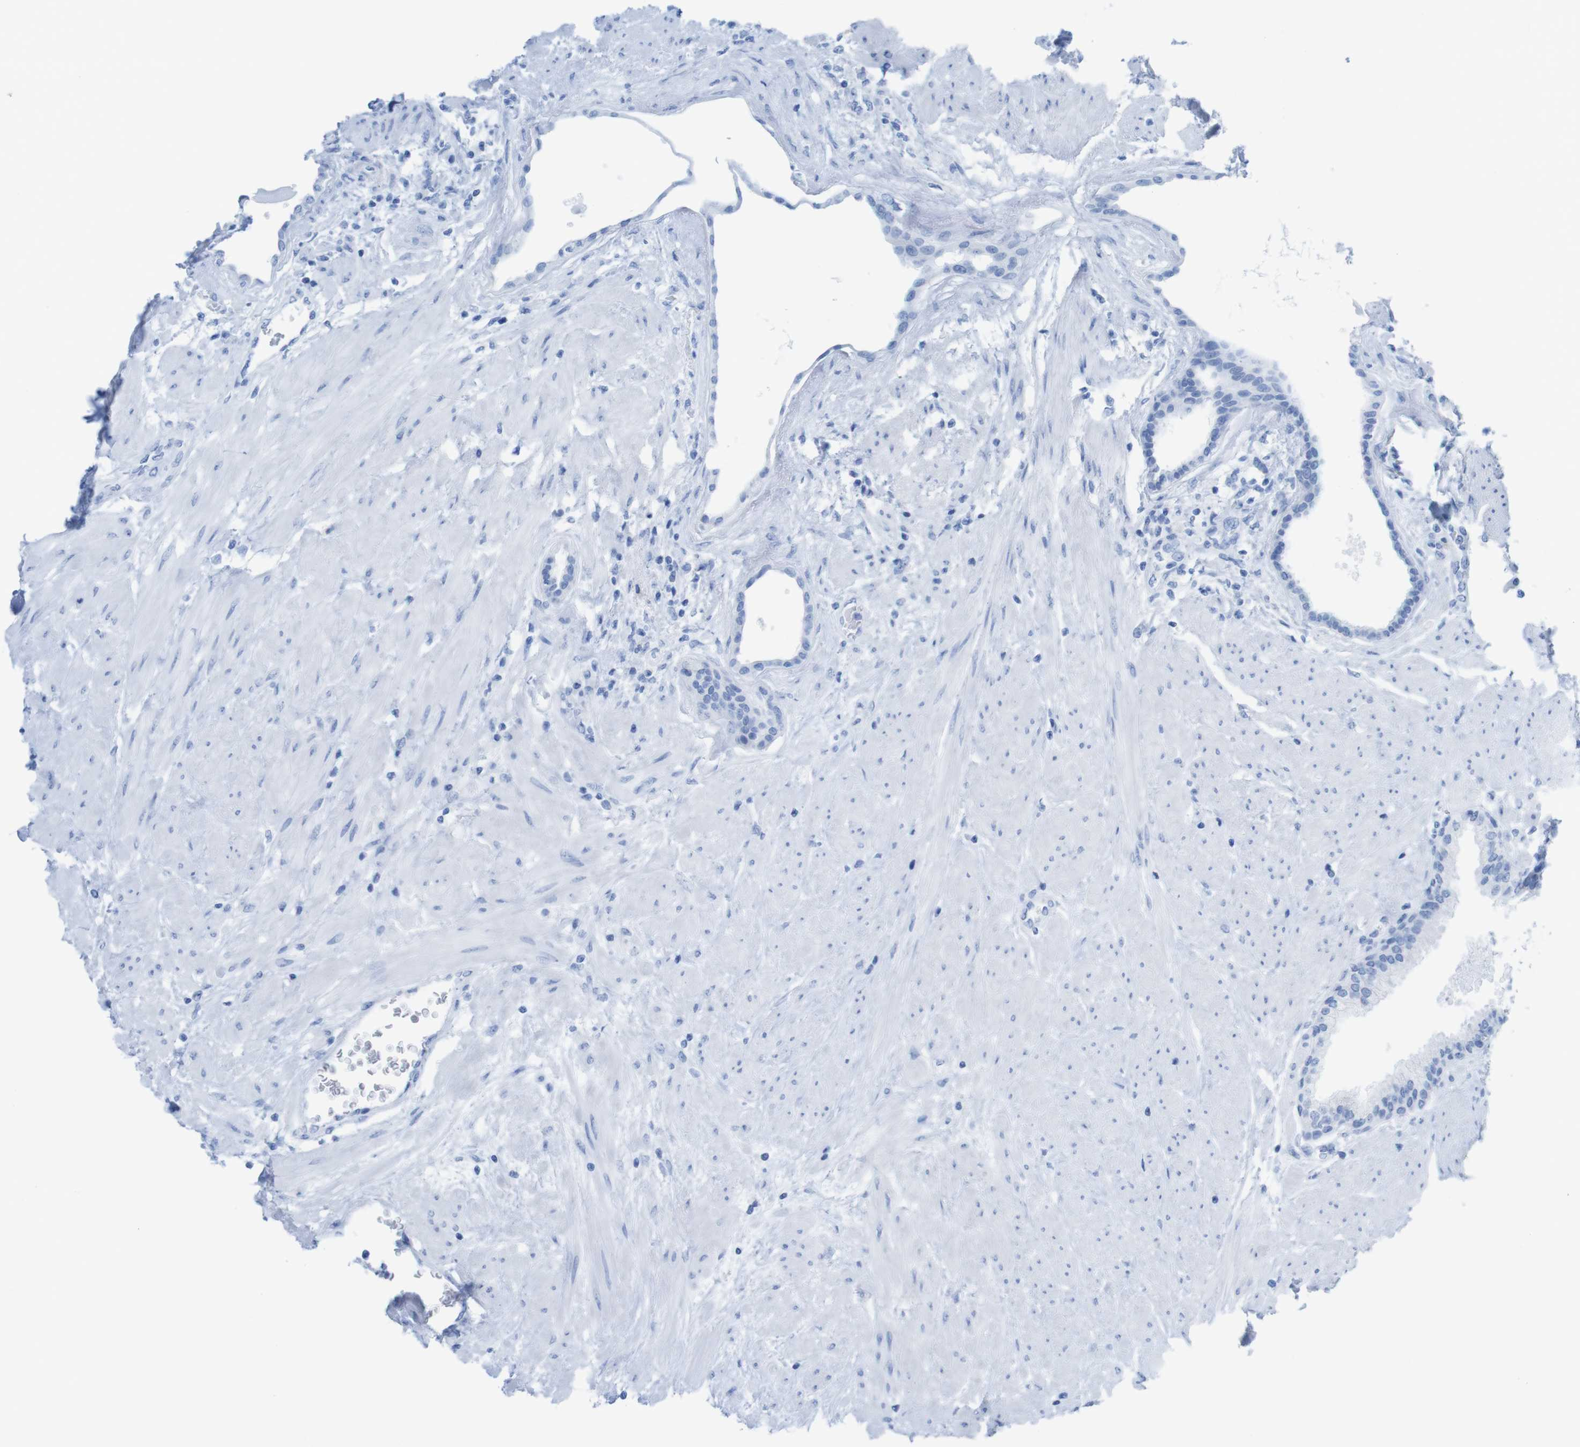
{"staining": {"intensity": "negative", "quantity": "none", "location": "none"}, "tissue": "prostate", "cell_type": "Glandular cells", "image_type": "normal", "snomed": [{"axis": "morphology", "description": "Normal tissue, NOS"}, {"axis": "topography", "description": "Prostate"}], "caption": "This is an IHC histopathology image of normal prostate. There is no expression in glandular cells.", "gene": "MYH7", "patient": {"sex": "male", "age": 51}}